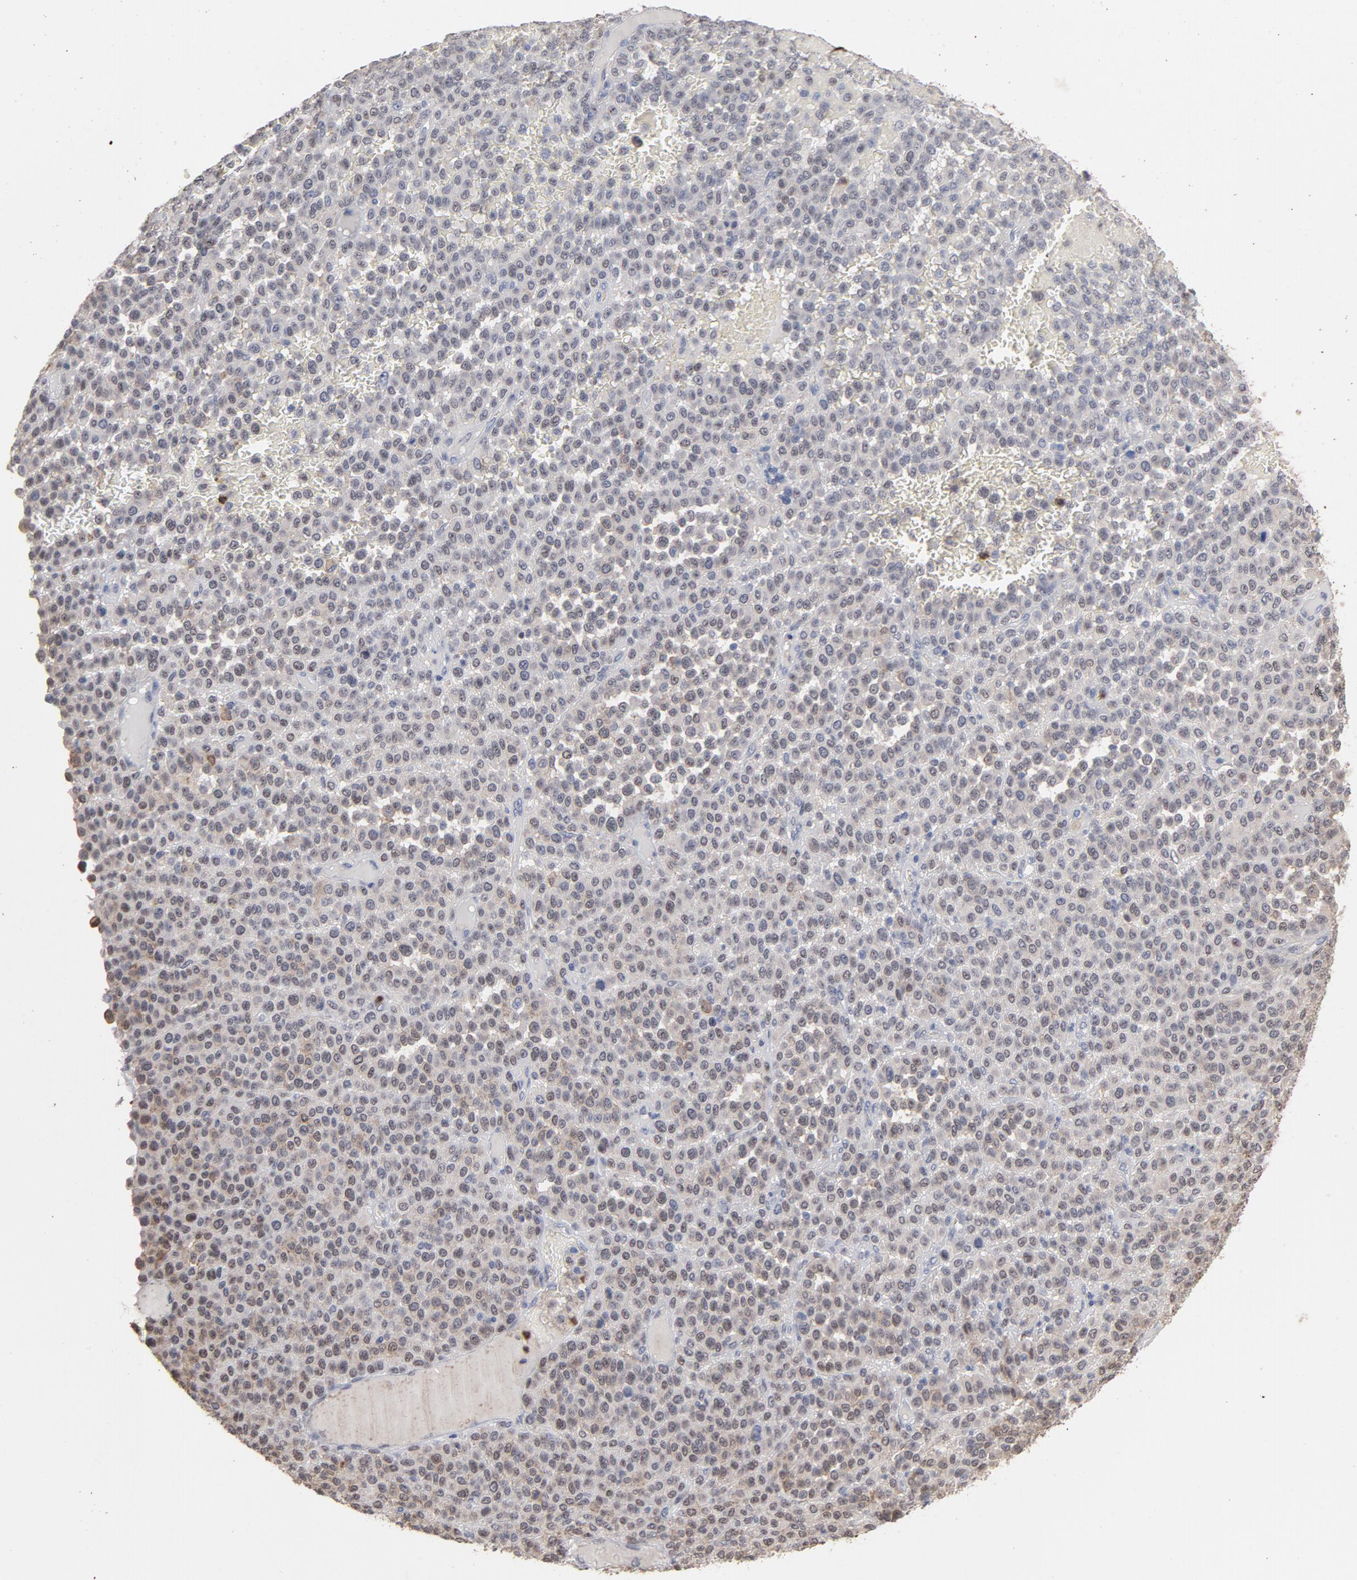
{"staining": {"intensity": "weak", "quantity": "25%-75%", "location": "cytoplasmic/membranous,nuclear"}, "tissue": "melanoma", "cell_type": "Tumor cells", "image_type": "cancer", "snomed": [{"axis": "morphology", "description": "Malignant melanoma, Metastatic site"}, {"axis": "topography", "description": "Pancreas"}], "caption": "This is an image of immunohistochemistry staining of melanoma, which shows weak staining in the cytoplasmic/membranous and nuclear of tumor cells.", "gene": "PNMA1", "patient": {"sex": "female", "age": 30}}